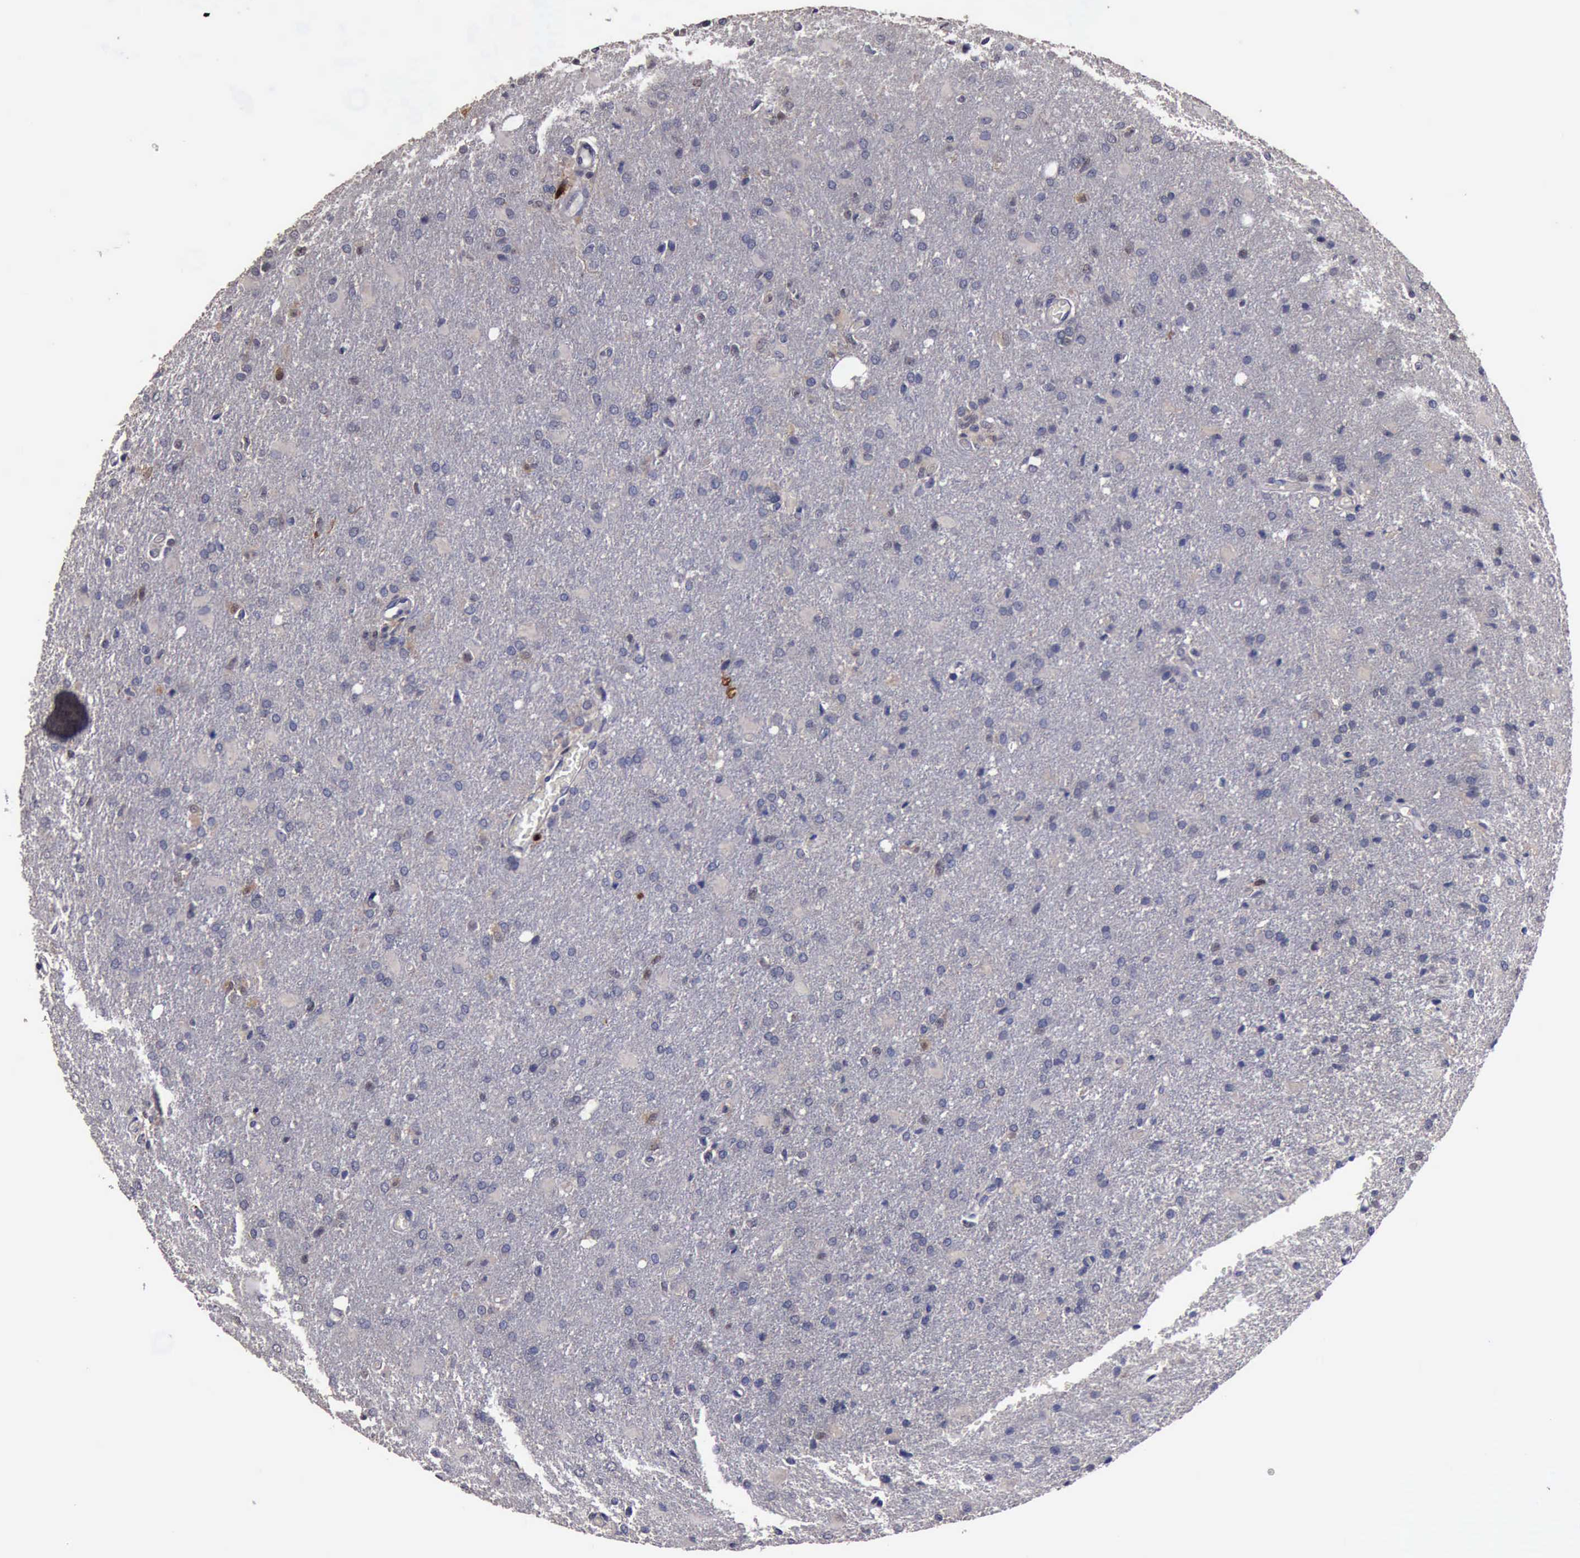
{"staining": {"intensity": "negative", "quantity": "none", "location": "none"}, "tissue": "glioma", "cell_type": "Tumor cells", "image_type": "cancer", "snomed": [{"axis": "morphology", "description": "Glioma, malignant, High grade"}, {"axis": "topography", "description": "Brain"}], "caption": "Tumor cells are negative for brown protein staining in glioma.", "gene": "CRKL", "patient": {"sex": "male", "age": 68}}